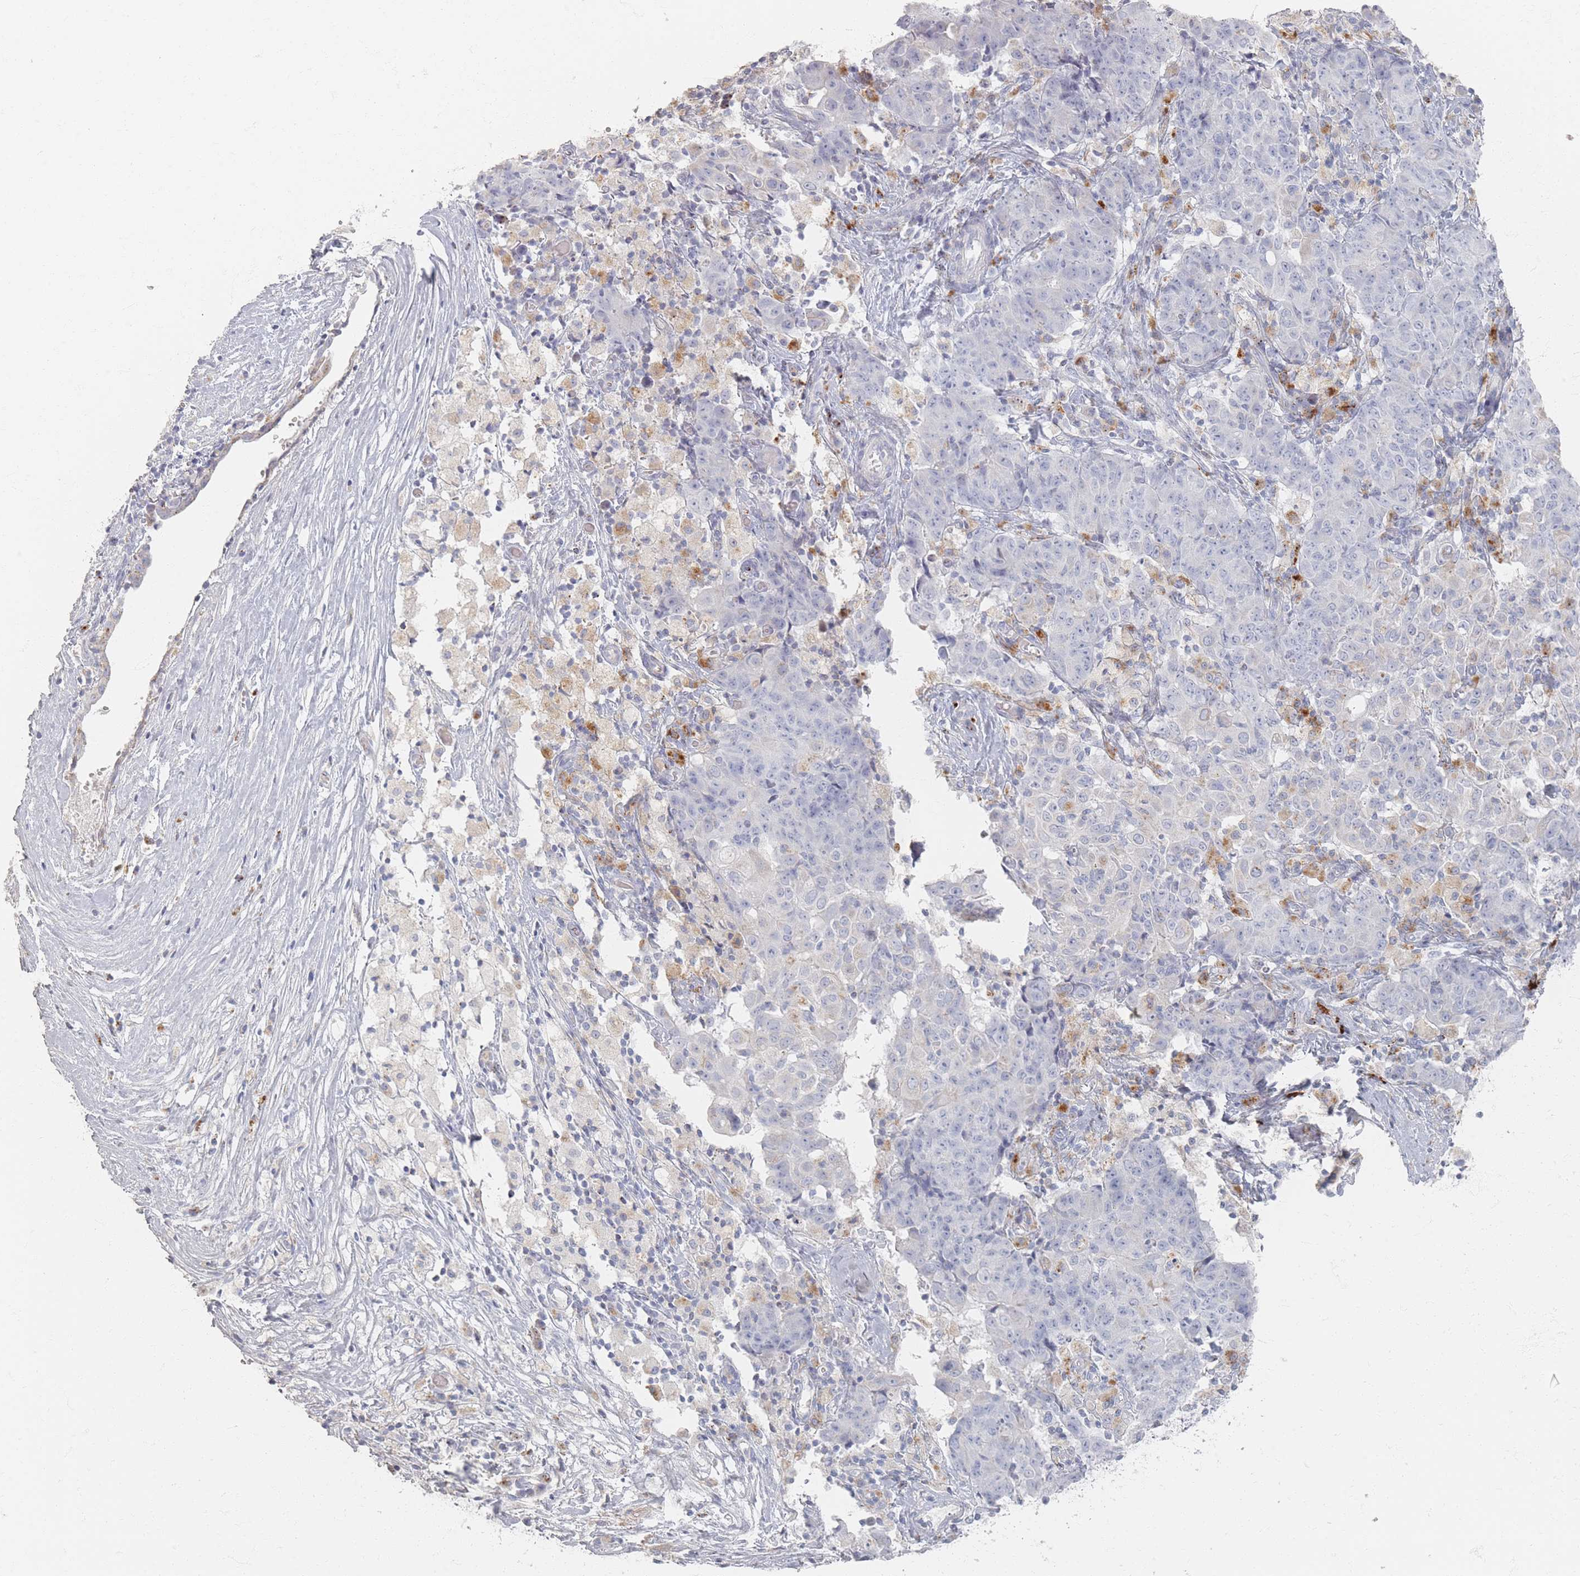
{"staining": {"intensity": "negative", "quantity": "none", "location": "none"}, "tissue": "ovarian cancer", "cell_type": "Tumor cells", "image_type": "cancer", "snomed": [{"axis": "morphology", "description": "Carcinoma, endometroid"}, {"axis": "topography", "description": "Ovary"}], "caption": "Immunohistochemistry histopathology image of neoplastic tissue: ovarian cancer stained with DAB (3,3'-diaminobenzidine) reveals no significant protein staining in tumor cells.", "gene": "SLC2A11", "patient": {"sex": "female", "age": 42}}